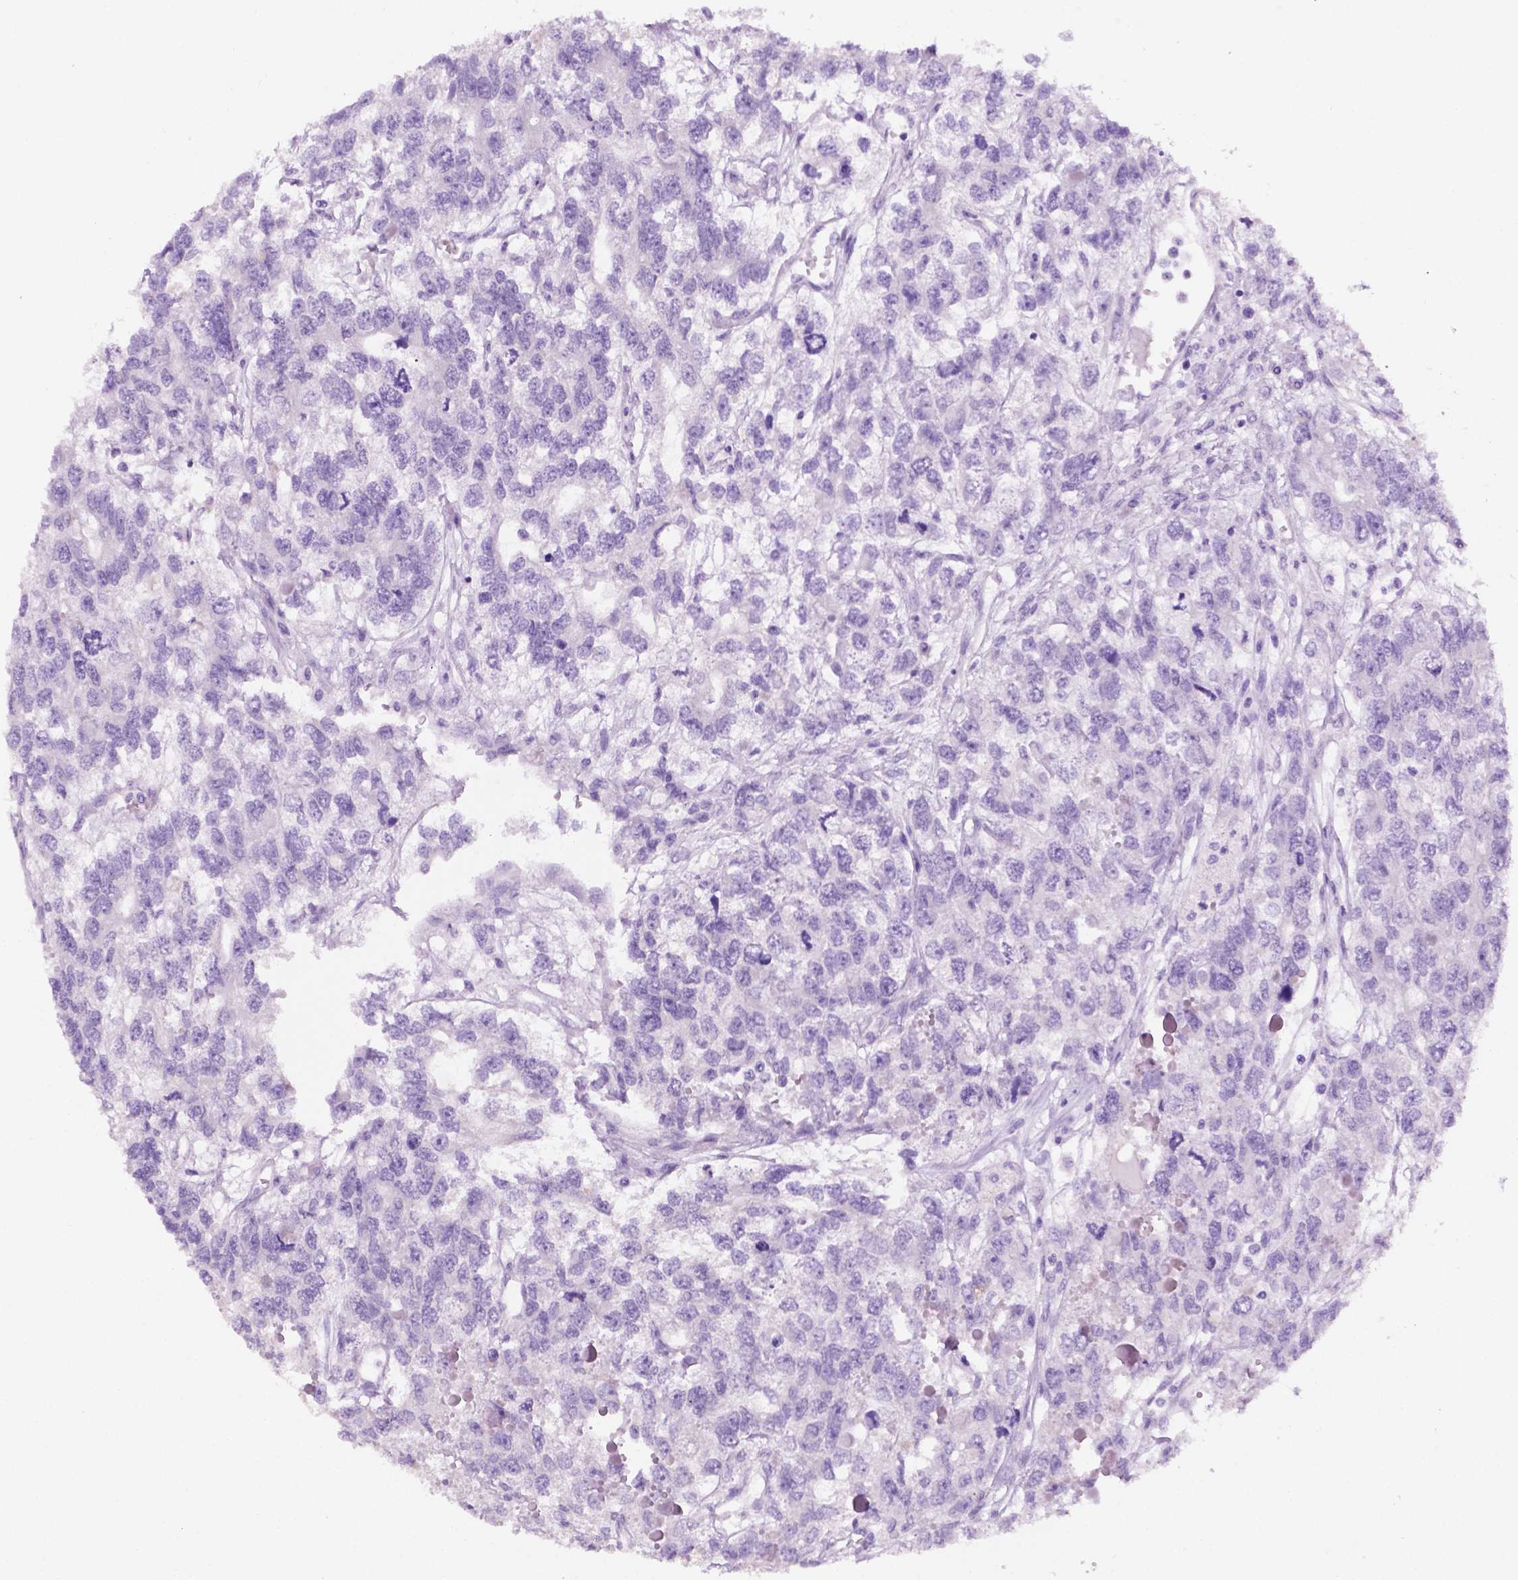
{"staining": {"intensity": "negative", "quantity": "none", "location": "none"}, "tissue": "testis cancer", "cell_type": "Tumor cells", "image_type": "cancer", "snomed": [{"axis": "morphology", "description": "Seminoma, NOS"}, {"axis": "topography", "description": "Testis"}], "caption": "There is no significant expression in tumor cells of testis cancer.", "gene": "PHGR1", "patient": {"sex": "male", "age": 52}}